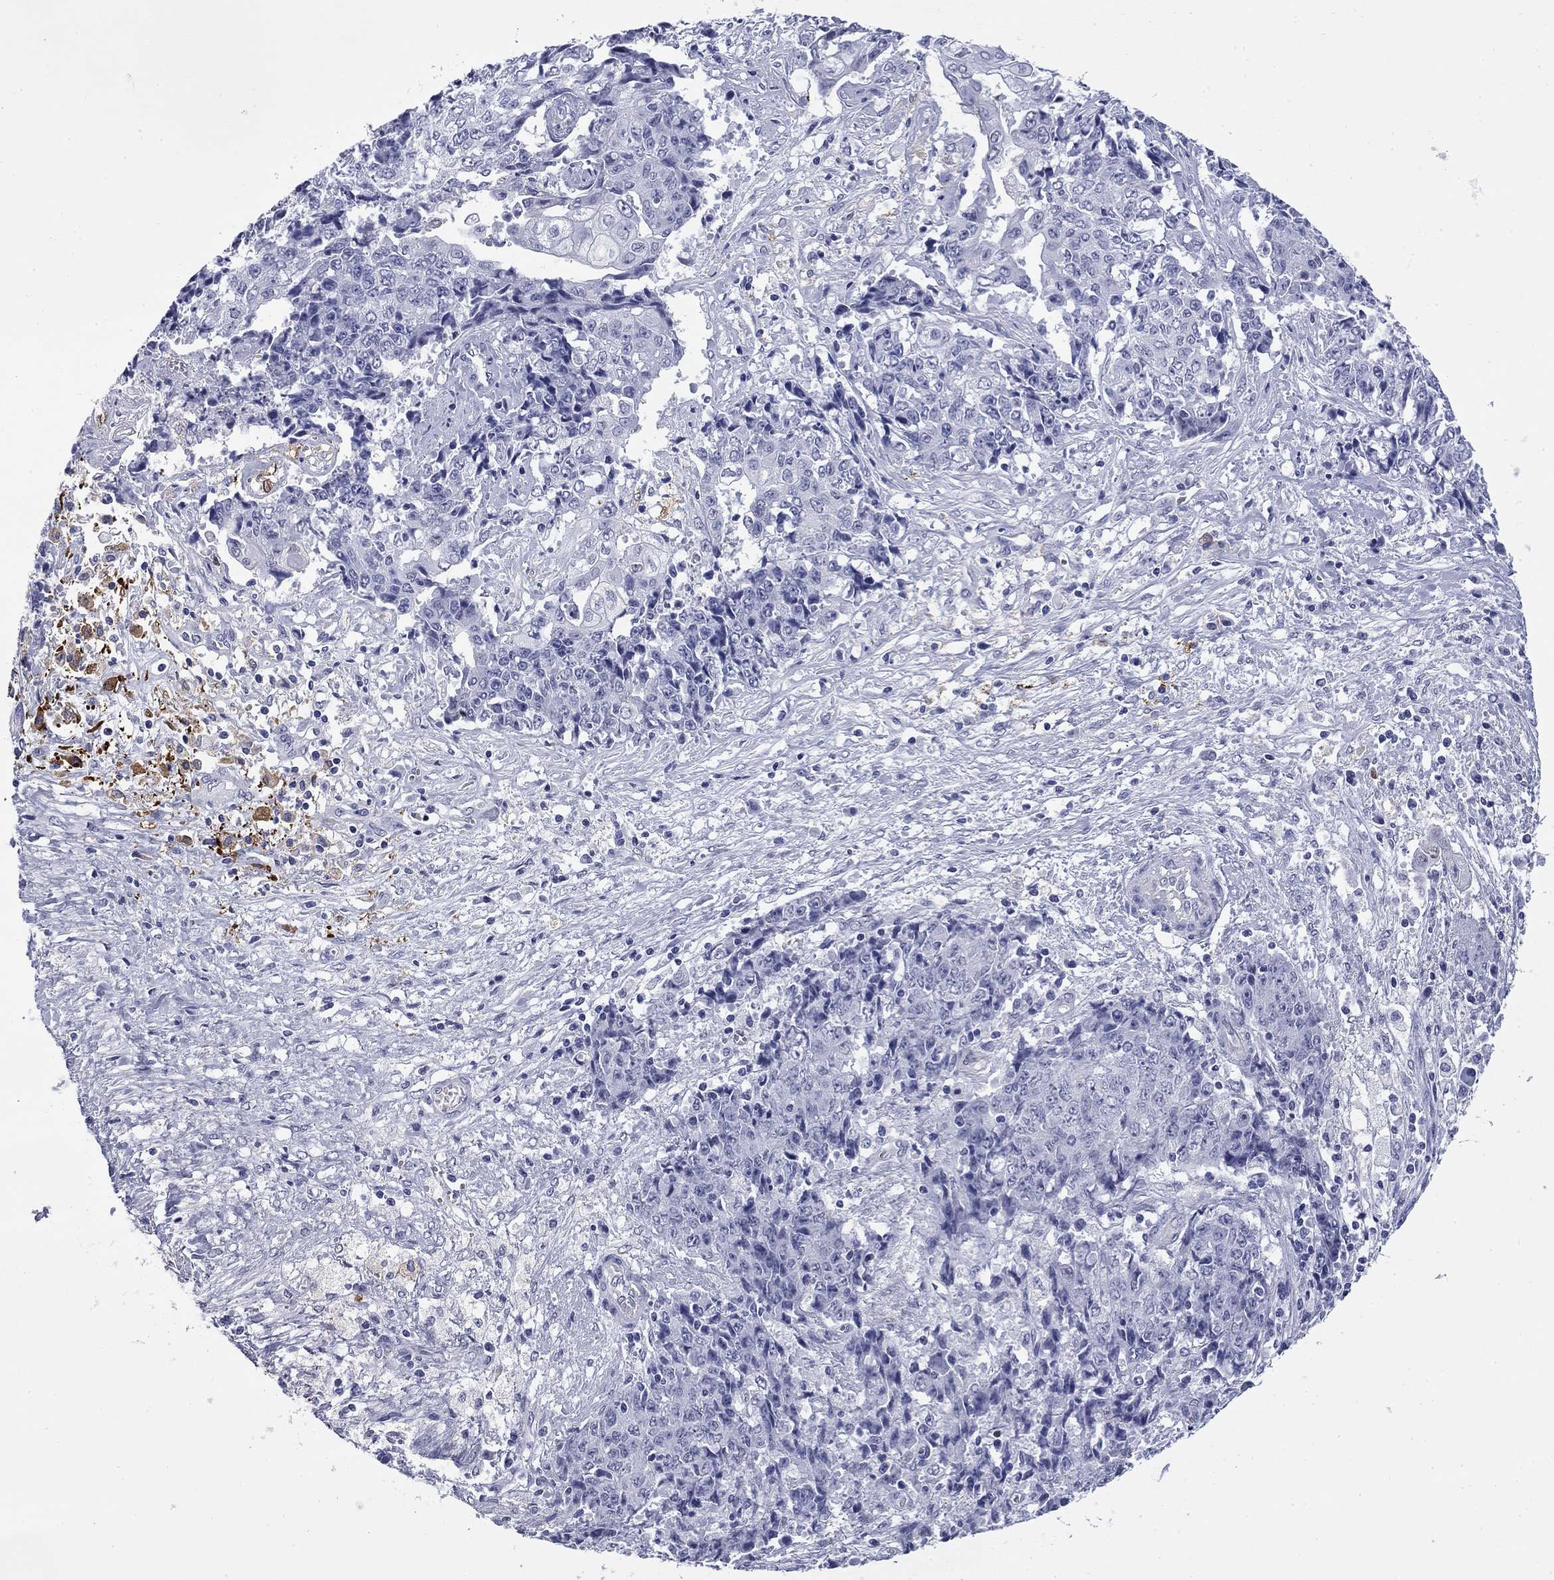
{"staining": {"intensity": "negative", "quantity": "none", "location": "none"}, "tissue": "ovarian cancer", "cell_type": "Tumor cells", "image_type": "cancer", "snomed": [{"axis": "morphology", "description": "Carcinoma, endometroid"}, {"axis": "topography", "description": "Ovary"}], "caption": "Photomicrograph shows no significant protein positivity in tumor cells of ovarian endometroid carcinoma. (DAB immunohistochemistry with hematoxylin counter stain).", "gene": "BCL2L14", "patient": {"sex": "female", "age": 42}}